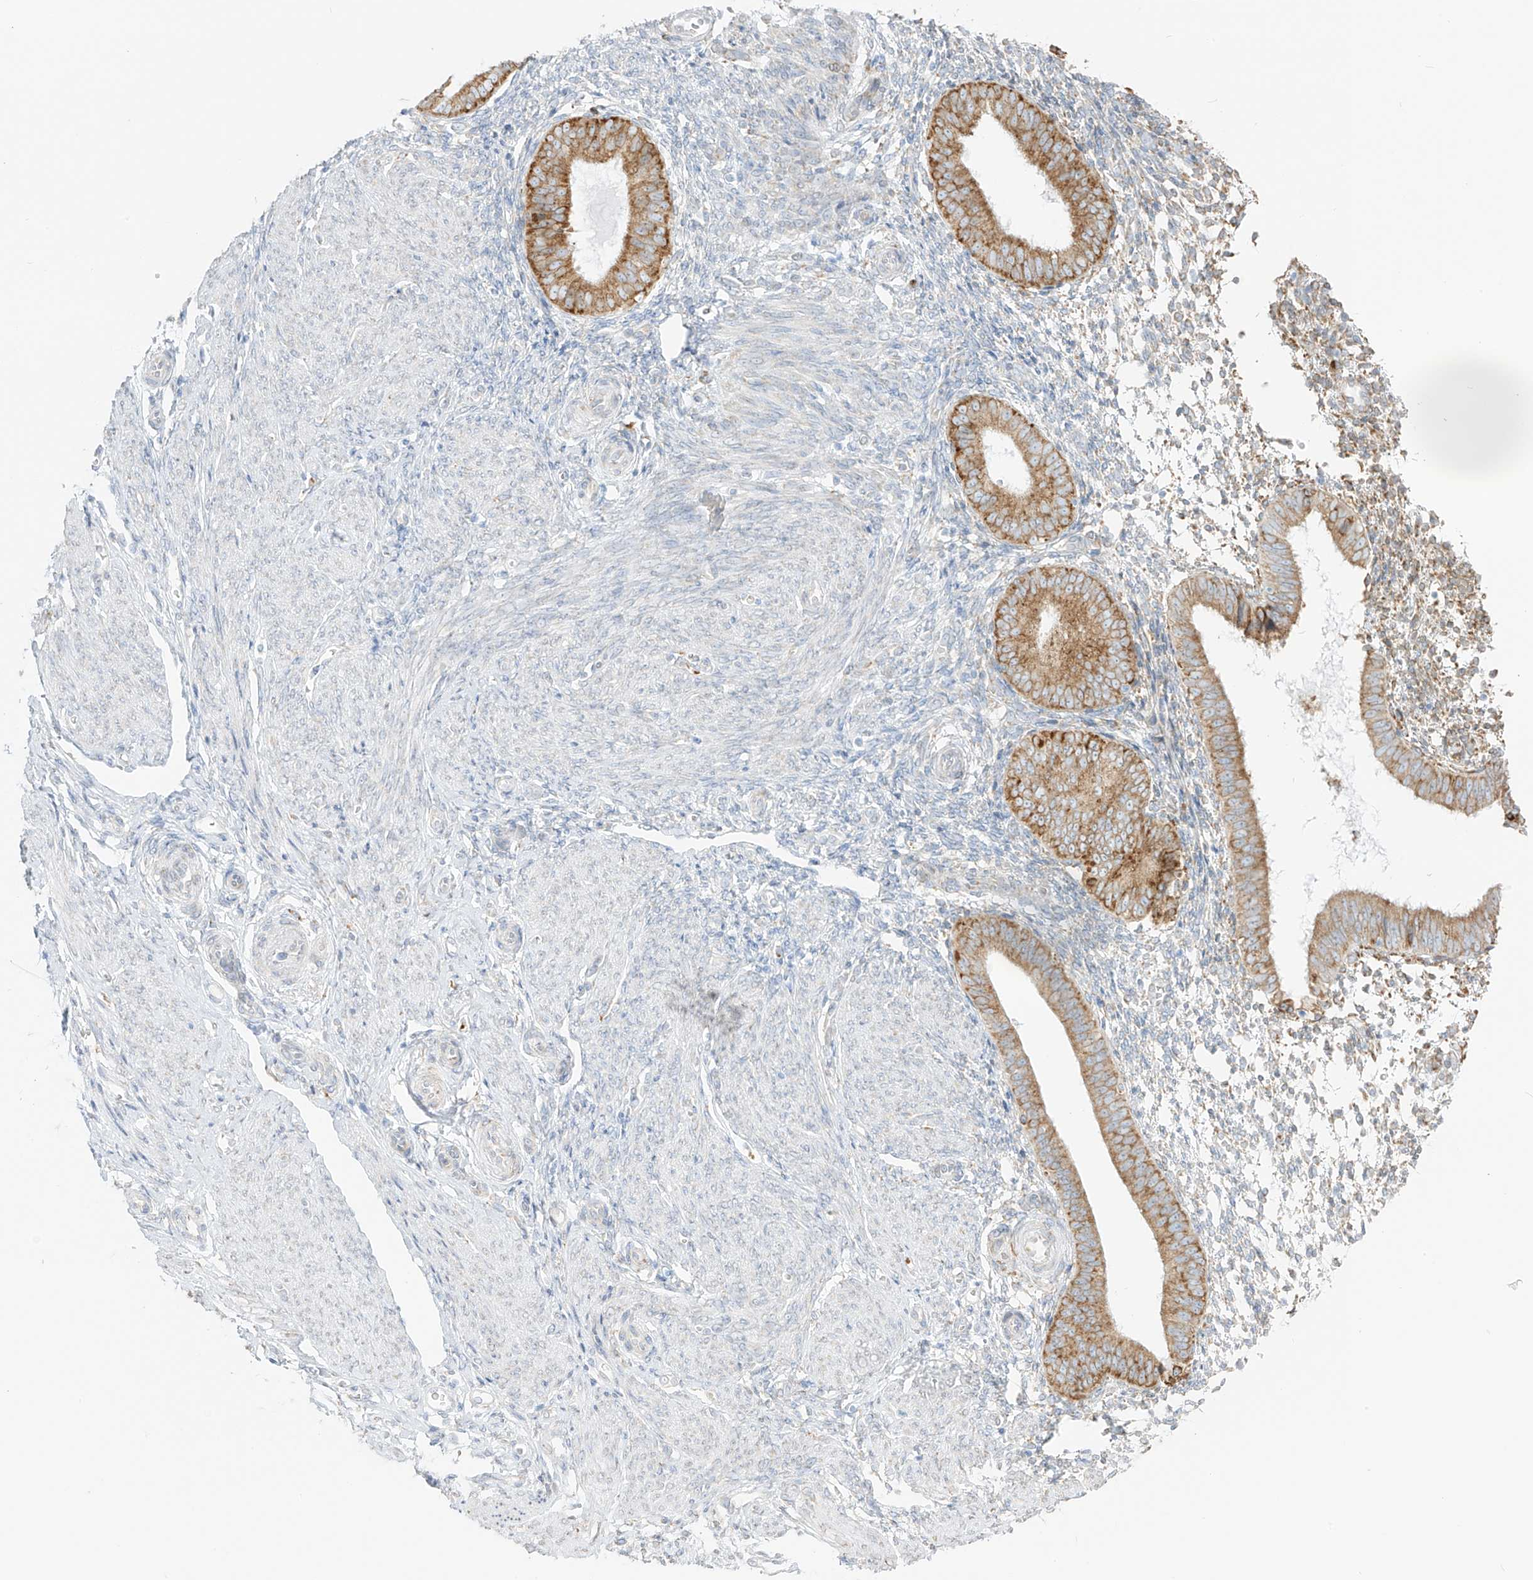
{"staining": {"intensity": "negative", "quantity": "none", "location": "none"}, "tissue": "endometrium", "cell_type": "Cells in endometrial stroma", "image_type": "normal", "snomed": [{"axis": "morphology", "description": "Normal tissue, NOS"}, {"axis": "topography", "description": "Uterus"}, {"axis": "topography", "description": "Endometrium"}], "caption": "High power microscopy micrograph of an immunohistochemistry (IHC) photomicrograph of benign endometrium, revealing no significant staining in cells in endometrial stroma.", "gene": "LRRC59", "patient": {"sex": "female", "age": 48}}